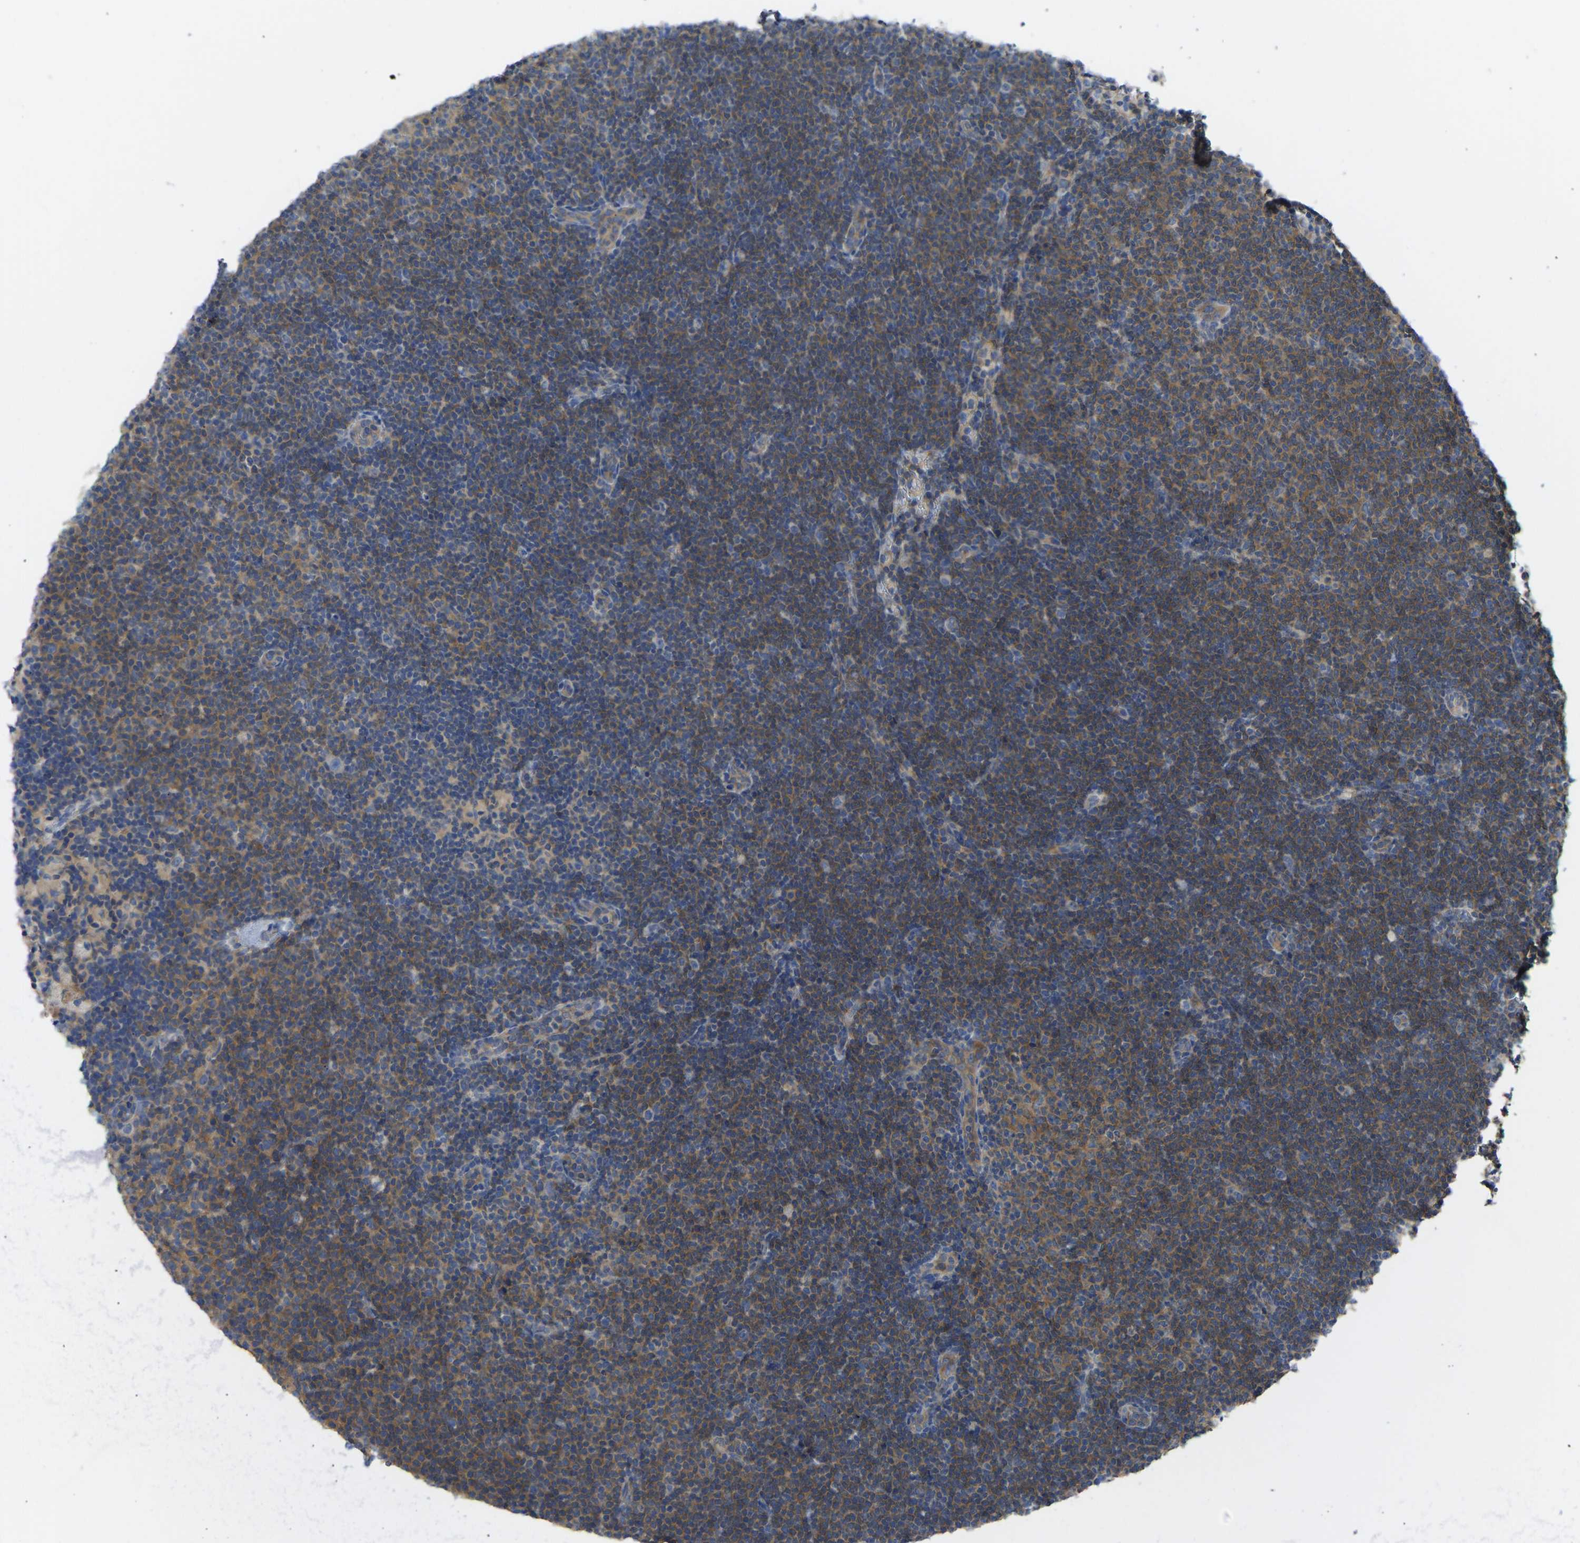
{"staining": {"intensity": "moderate", "quantity": ">75%", "location": "cytoplasmic/membranous"}, "tissue": "lymphoma", "cell_type": "Tumor cells", "image_type": "cancer", "snomed": [{"axis": "morphology", "description": "Malignant lymphoma, non-Hodgkin's type, Low grade"}, {"axis": "topography", "description": "Lymph node"}], "caption": "A high-resolution image shows IHC staining of lymphoma, which shows moderate cytoplasmic/membranous positivity in approximately >75% of tumor cells.", "gene": "PPP3CA", "patient": {"sex": "female", "age": 53}}